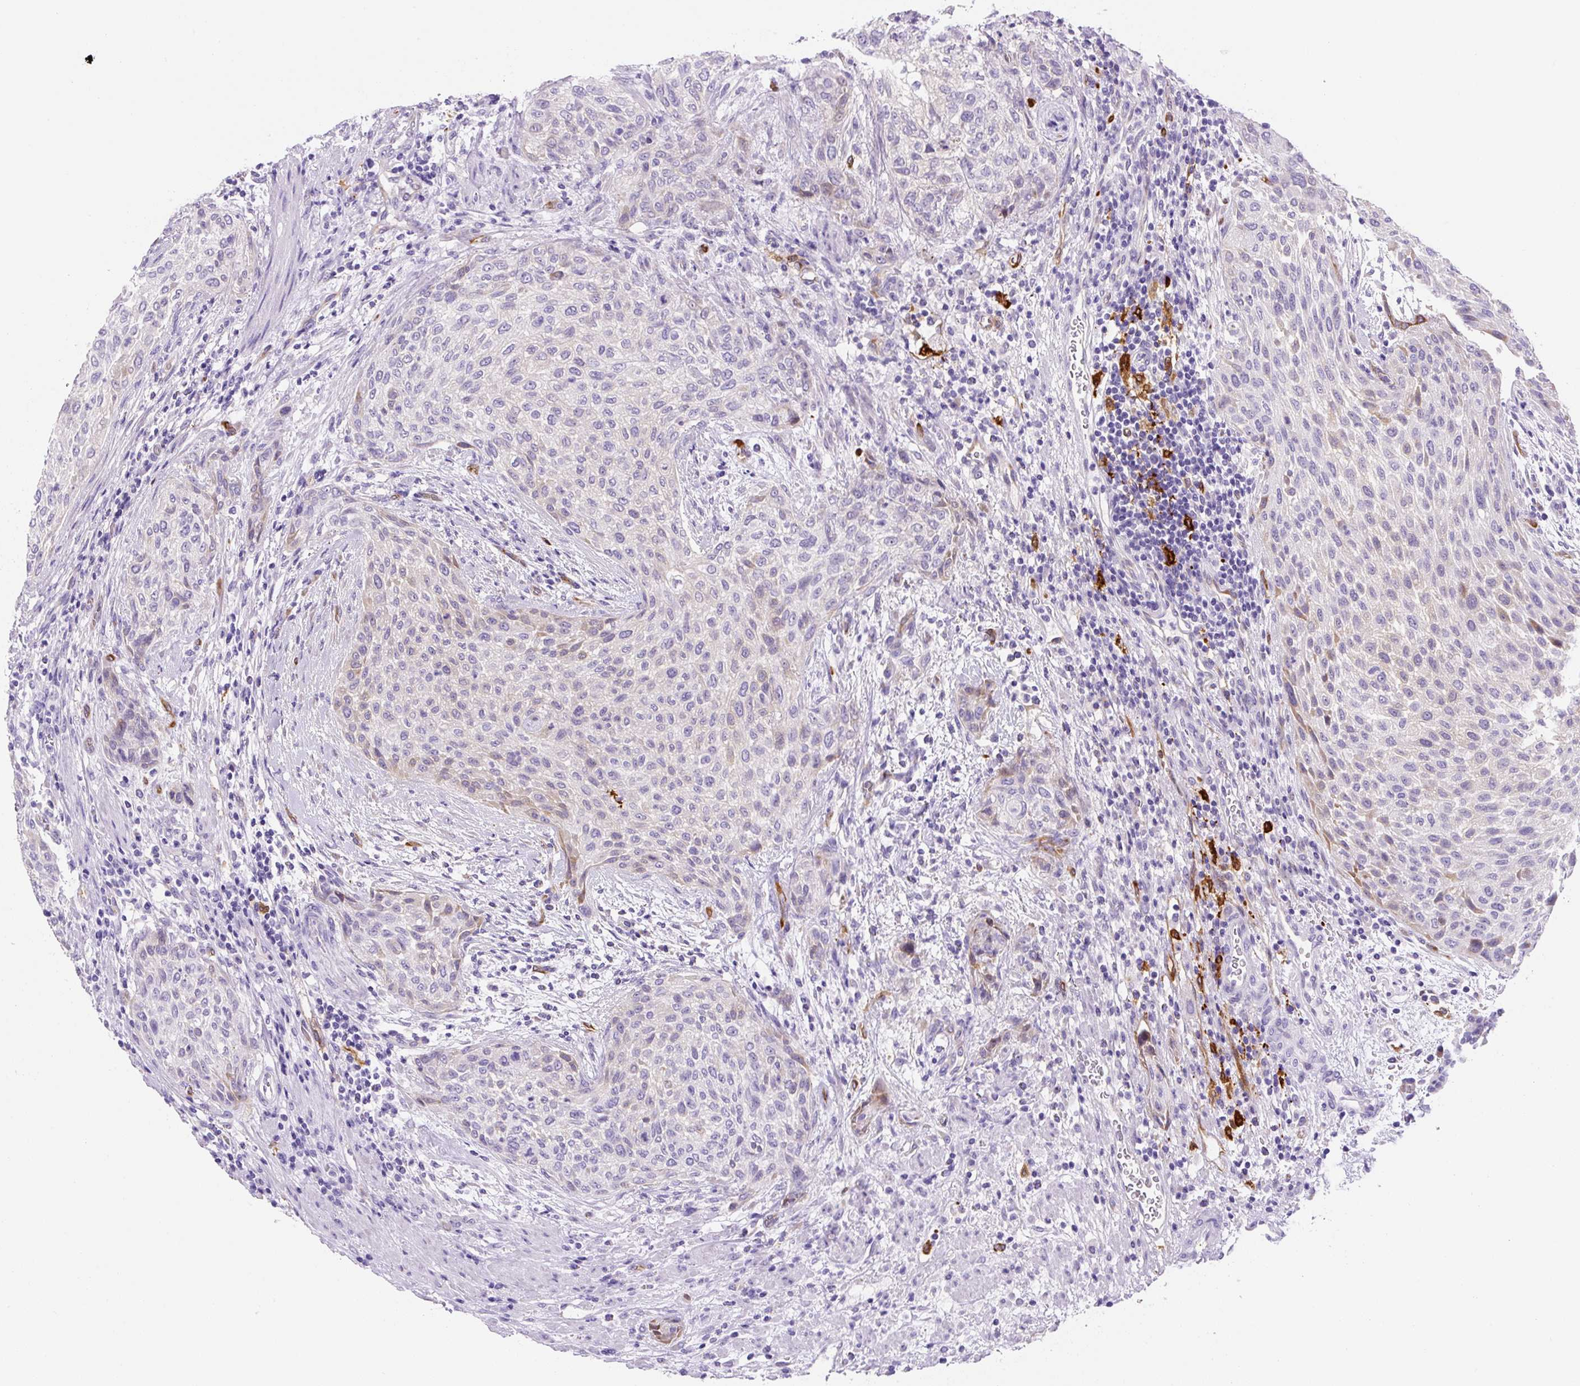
{"staining": {"intensity": "weak", "quantity": "<25%", "location": "cytoplasmic/membranous"}, "tissue": "urothelial cancer", "cell_type": "Tumor cells", "image_type": "cancer", "snomed": [{"axis": "morphology", "description": "Urothelial carcinoma, High grade"}, {"axis": "topography", "description": "Urinary bladder"}], "caption": "Tumor cells are negative for protein expression in human urothelial cancer.", "gene": "ASB4", "patient": {"sex": "male", "age": 35}}